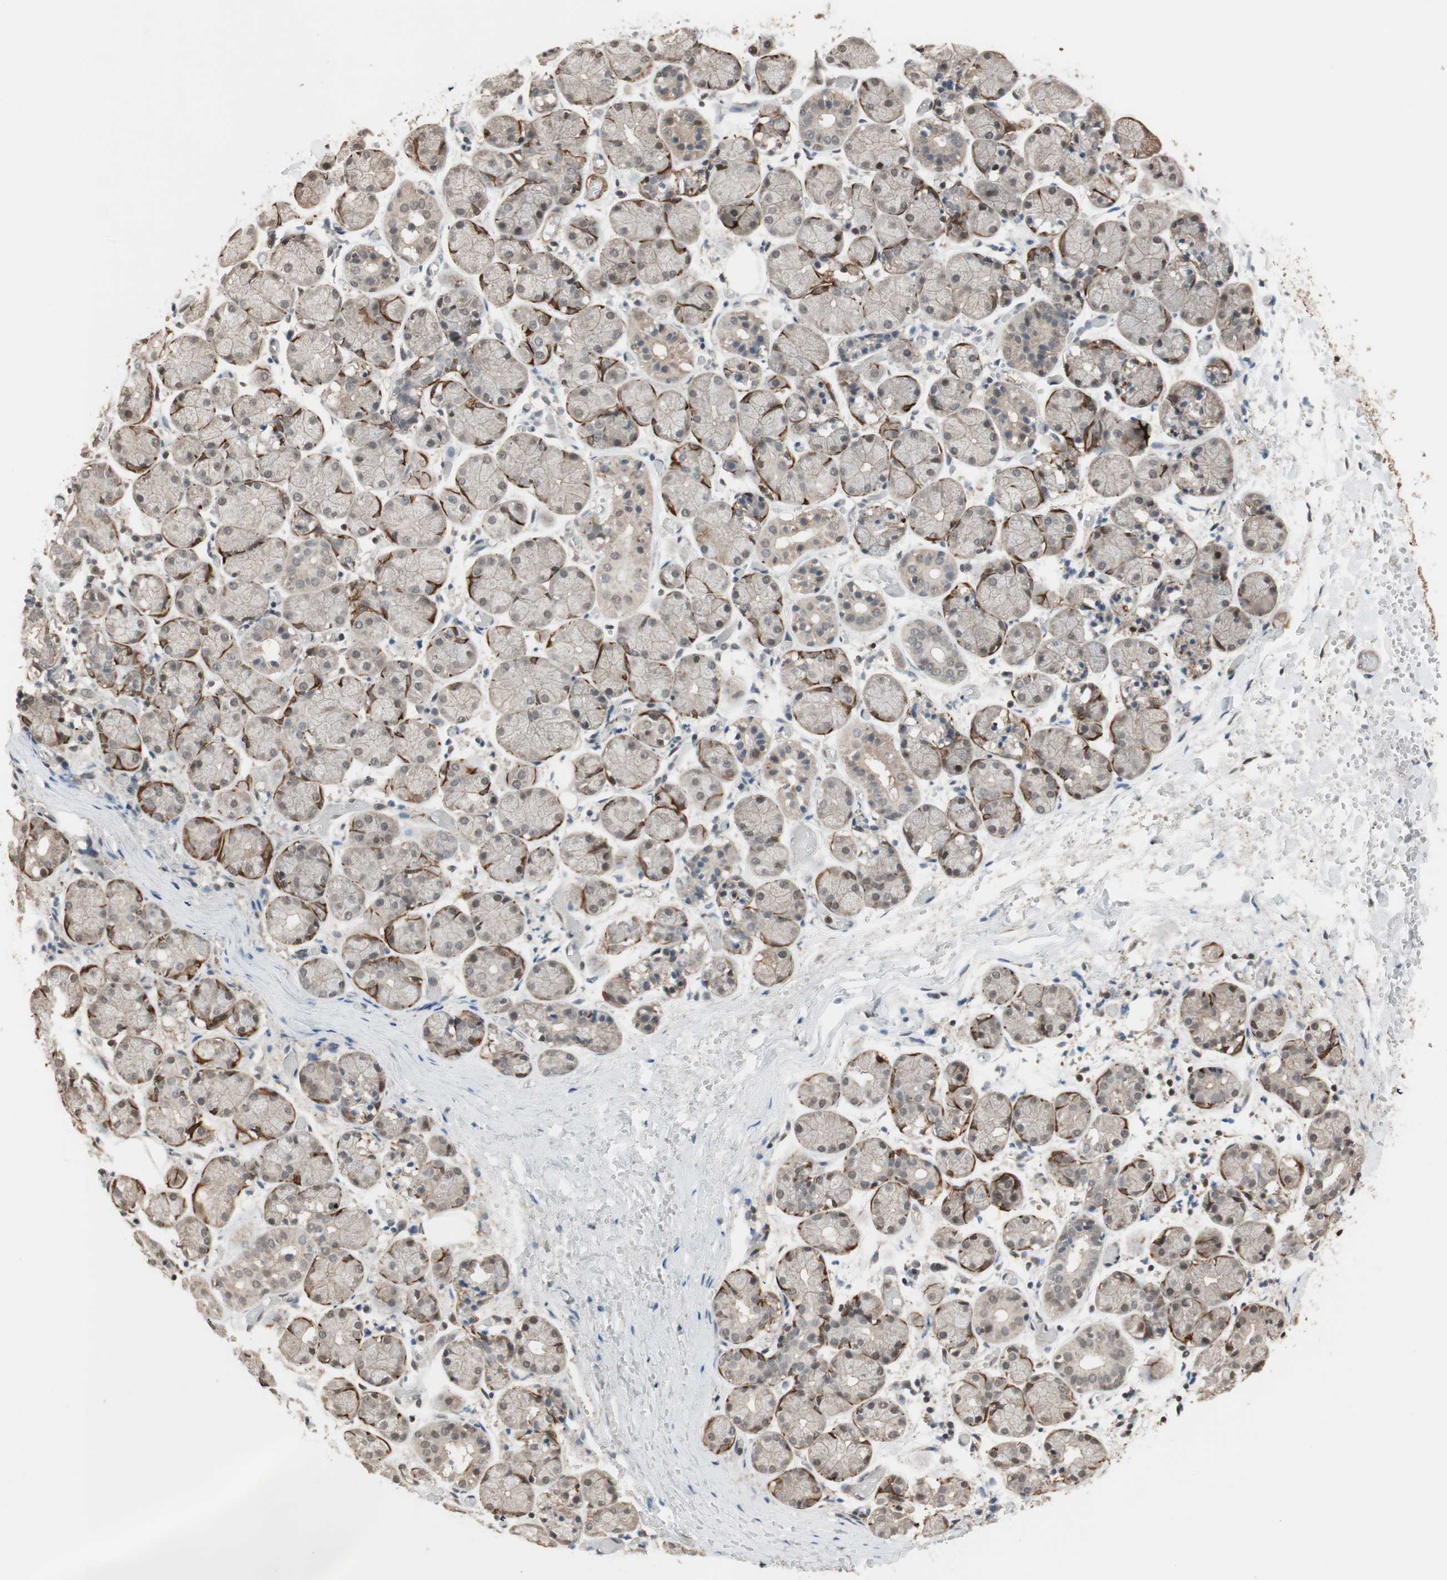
{"staining": {"intensity": "strong", "quantity": "<25%", "location": "cytoplasmic/membranous"}, "tissue": "salivary gland", "cell_type": "Glandular cells", "image_type": "normal", "snomed": [{"axis": "morphology", "description": "Normal tissue, NOS"}, {"axis": "topography", "description": "Salivary gland"}], "caption": "Immunohistochemistry of unremarkable salivary gland demonstrates medium levels of strong cytoplasmic/membranous staining in about <25% of glandular cells.", "gene": "DRAP1", "patient": {"sex": "female", "age": 24}}